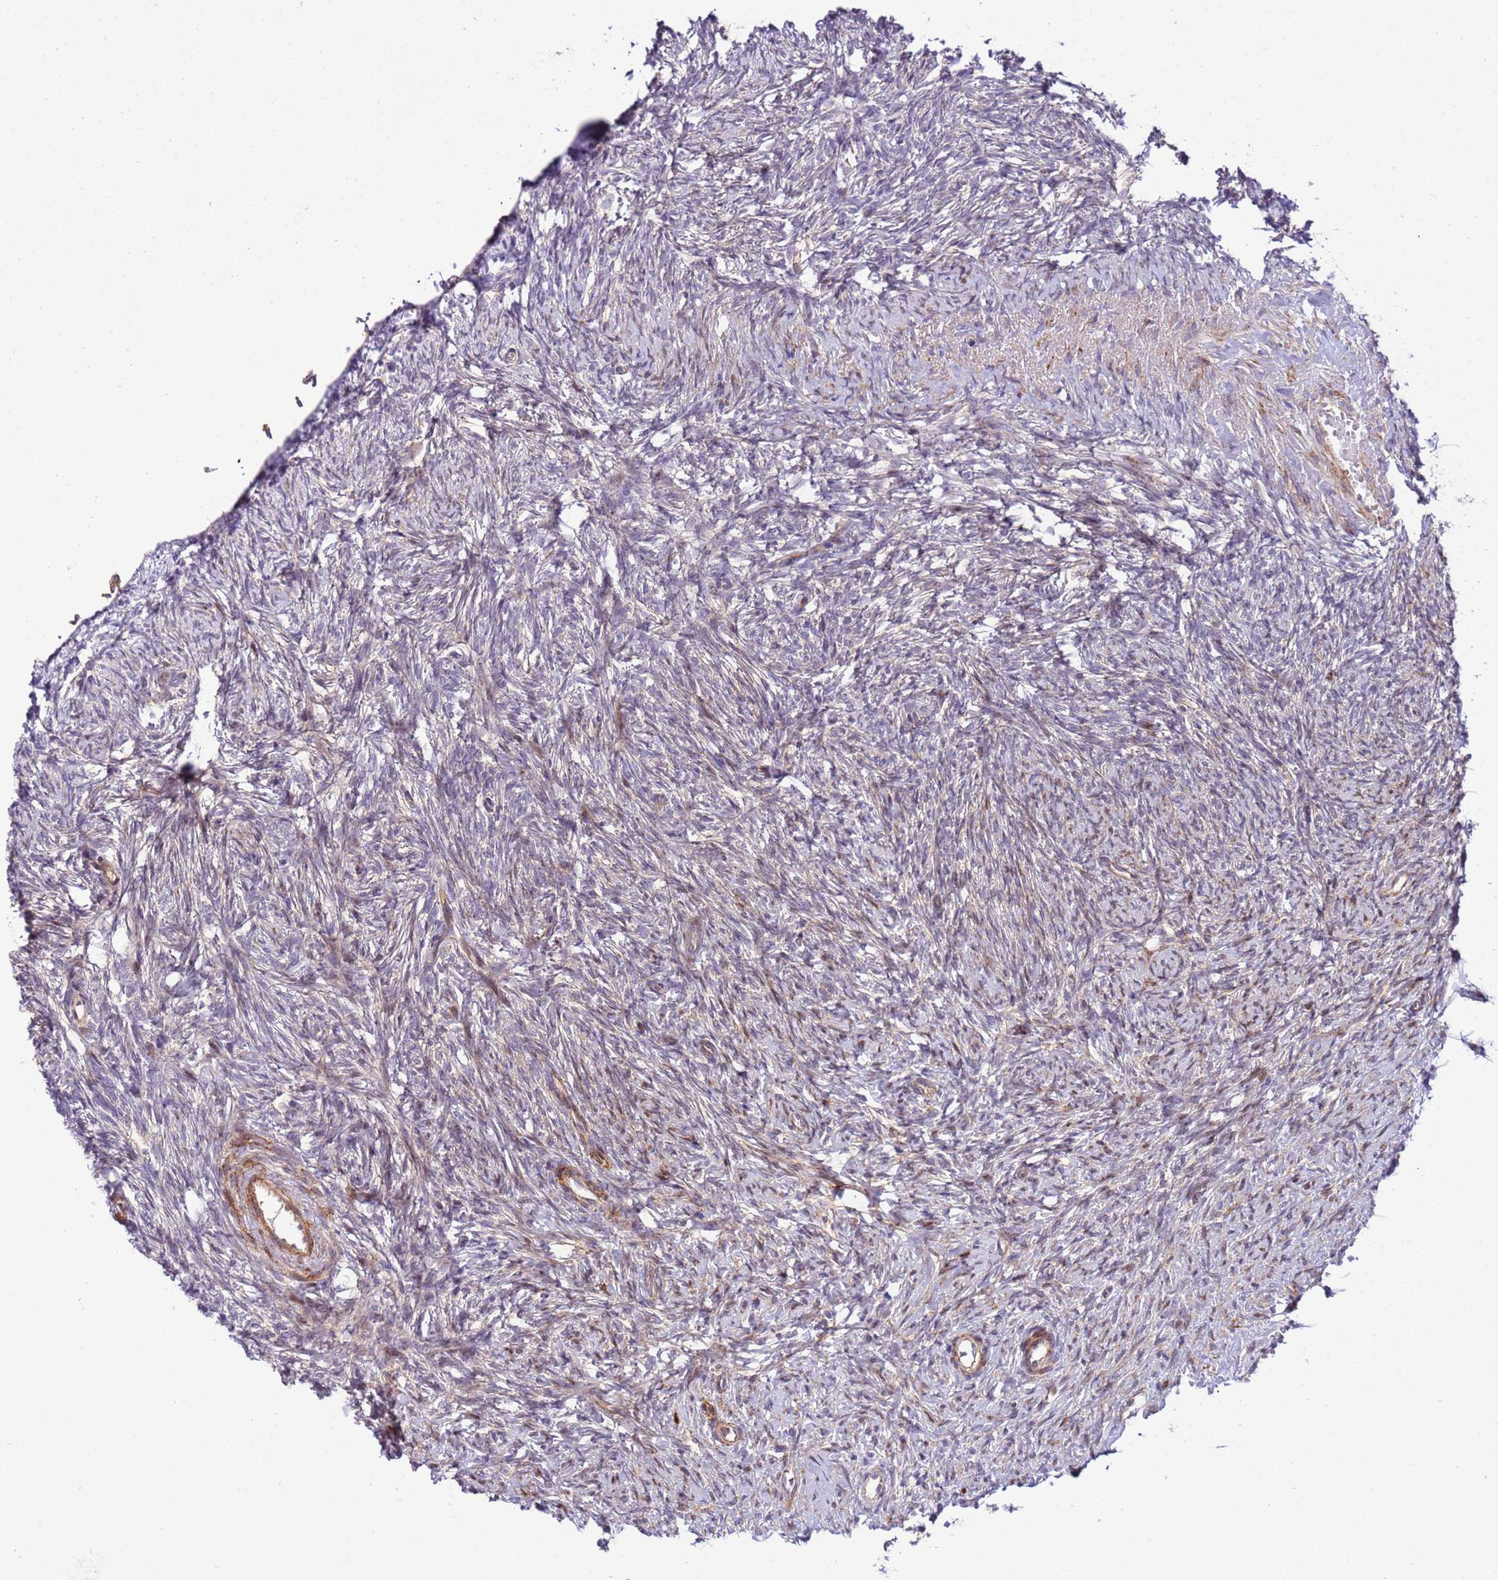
{"staining": {"intensity": "moderate", "quantity": ">75%", "location": "cytoplasmic/membranous"}, "tissue": "ovary", "cell_type": "Follicle cells", "image_type": "normal", "snomed": [{"axis": "morphology", "description": "Normal tissue, NOS"}, {"axis": "topography", "description": "Ovary"}], "caption": "This histopathology image reveals normal ovary stained with immunohistochemistry (IHC) to label a protein in brown. The cytoplasmic/membranous of follicle cells show moderate positivity for the protein. Nuclei are counter-stained blue.", "gene": "ZNF624", "patient": {"sex": "female", "age": 51}}